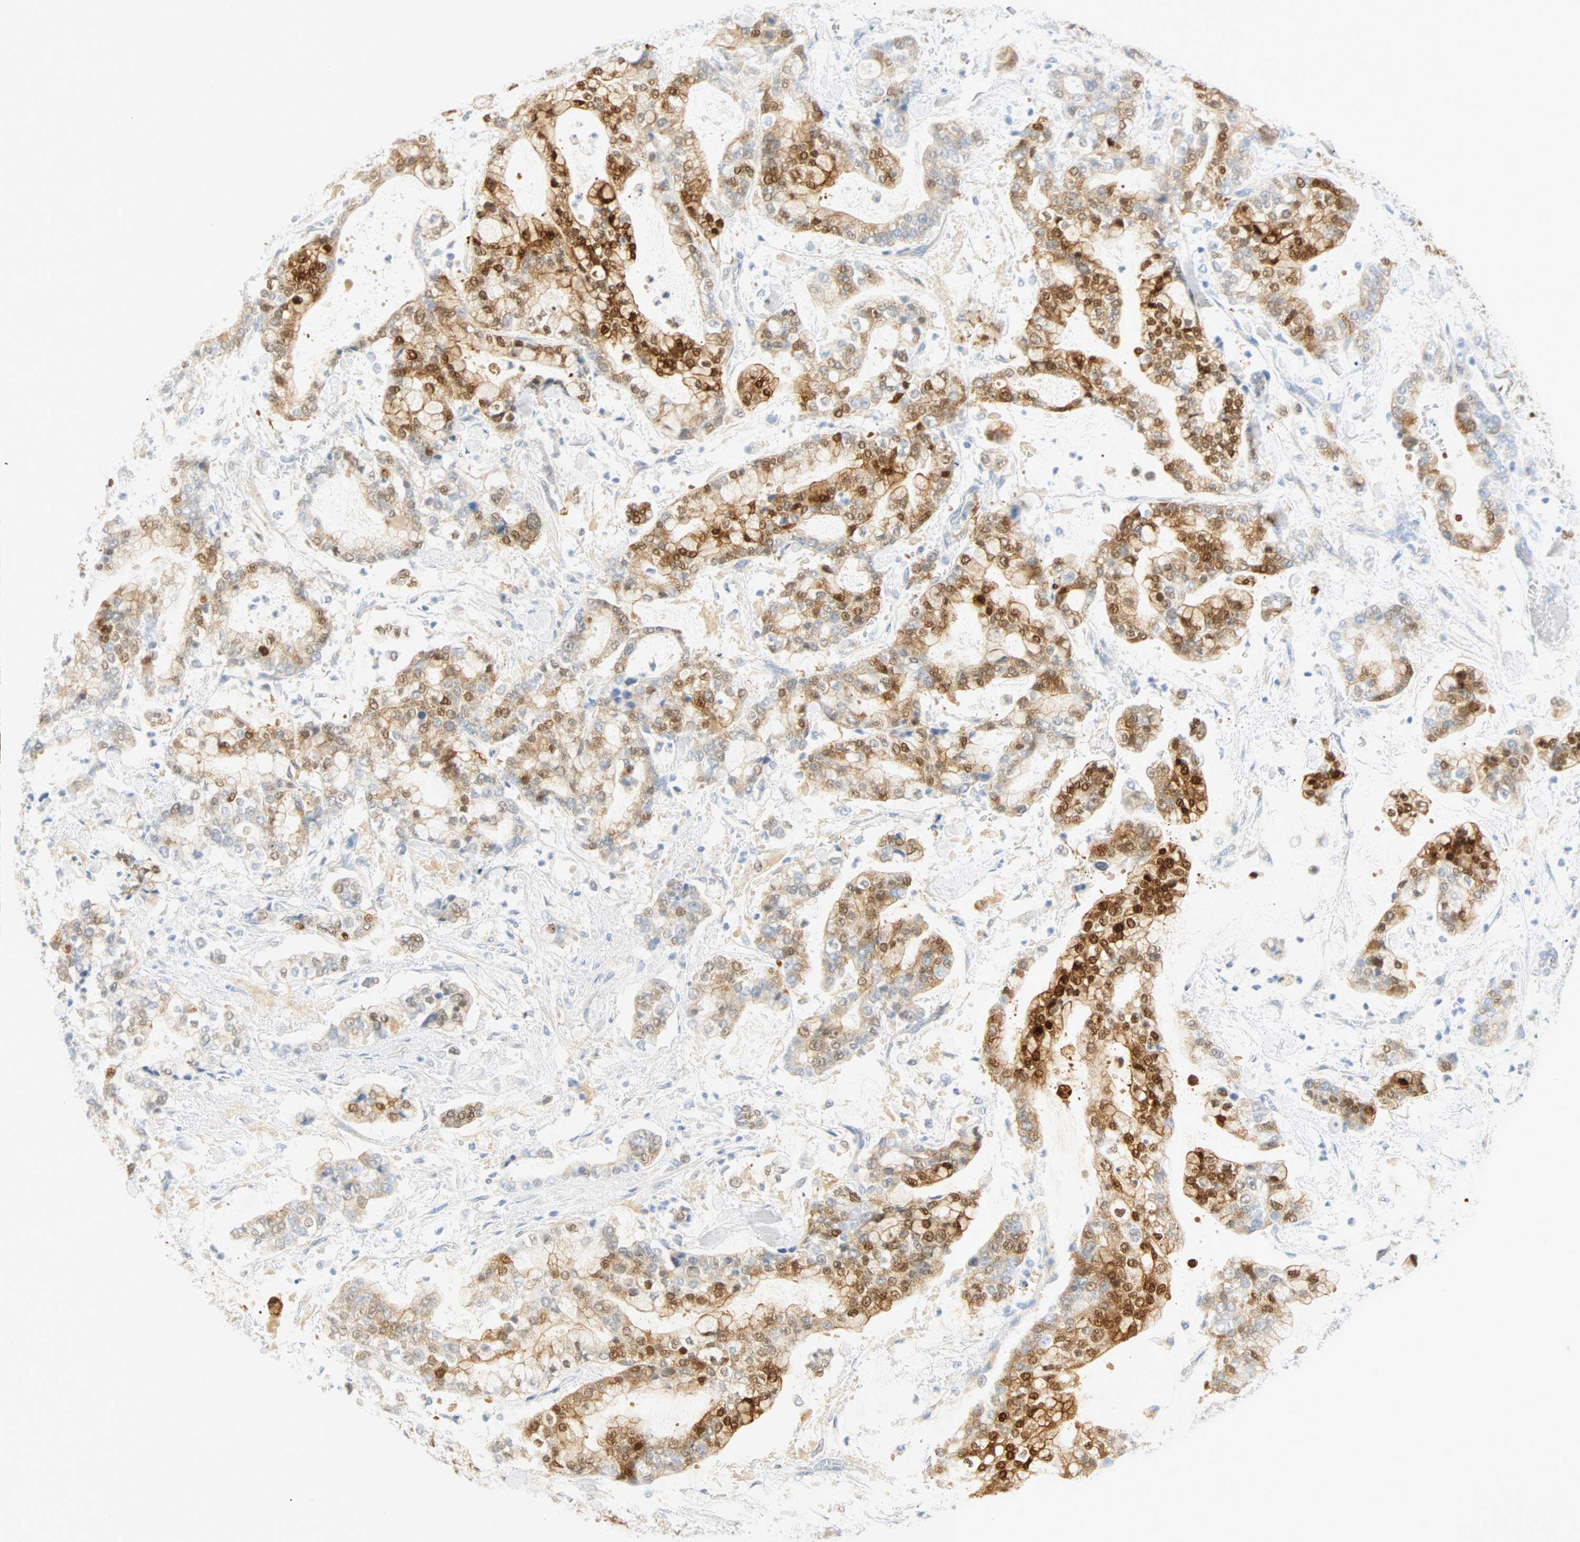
{"staining": {"intensity": "moderate", "quantity": "25%-75%", "location": "cytoplasmic/membranous,nuclear"}, "tissue": "stomach cancer", "cell_type": "Tumor cells", "image_type": "cancer", "snomed": [{"axis": "morphology", "description": "Normal tissue, NOS"}, {"axis": "morphology", "description": "Adenocarcinoma, NOS"}, {"axis": "topography", "description": "Stomach, upper"}, {"axis": "topography", "description": "Stomach"}], "caption": "Immunohistochemical staining of human stomach cancer (adenocarcinoma) exhibits medium levels of moderate cytoplasmic/membranous and nuclear protein positivity in about 25%-75% of tumor cells. (DAB IHC, brown staining for protein, blue staining for nuclei).", "gene": "SELENBP1", "patient": {"sex": "male", "age": 76}}